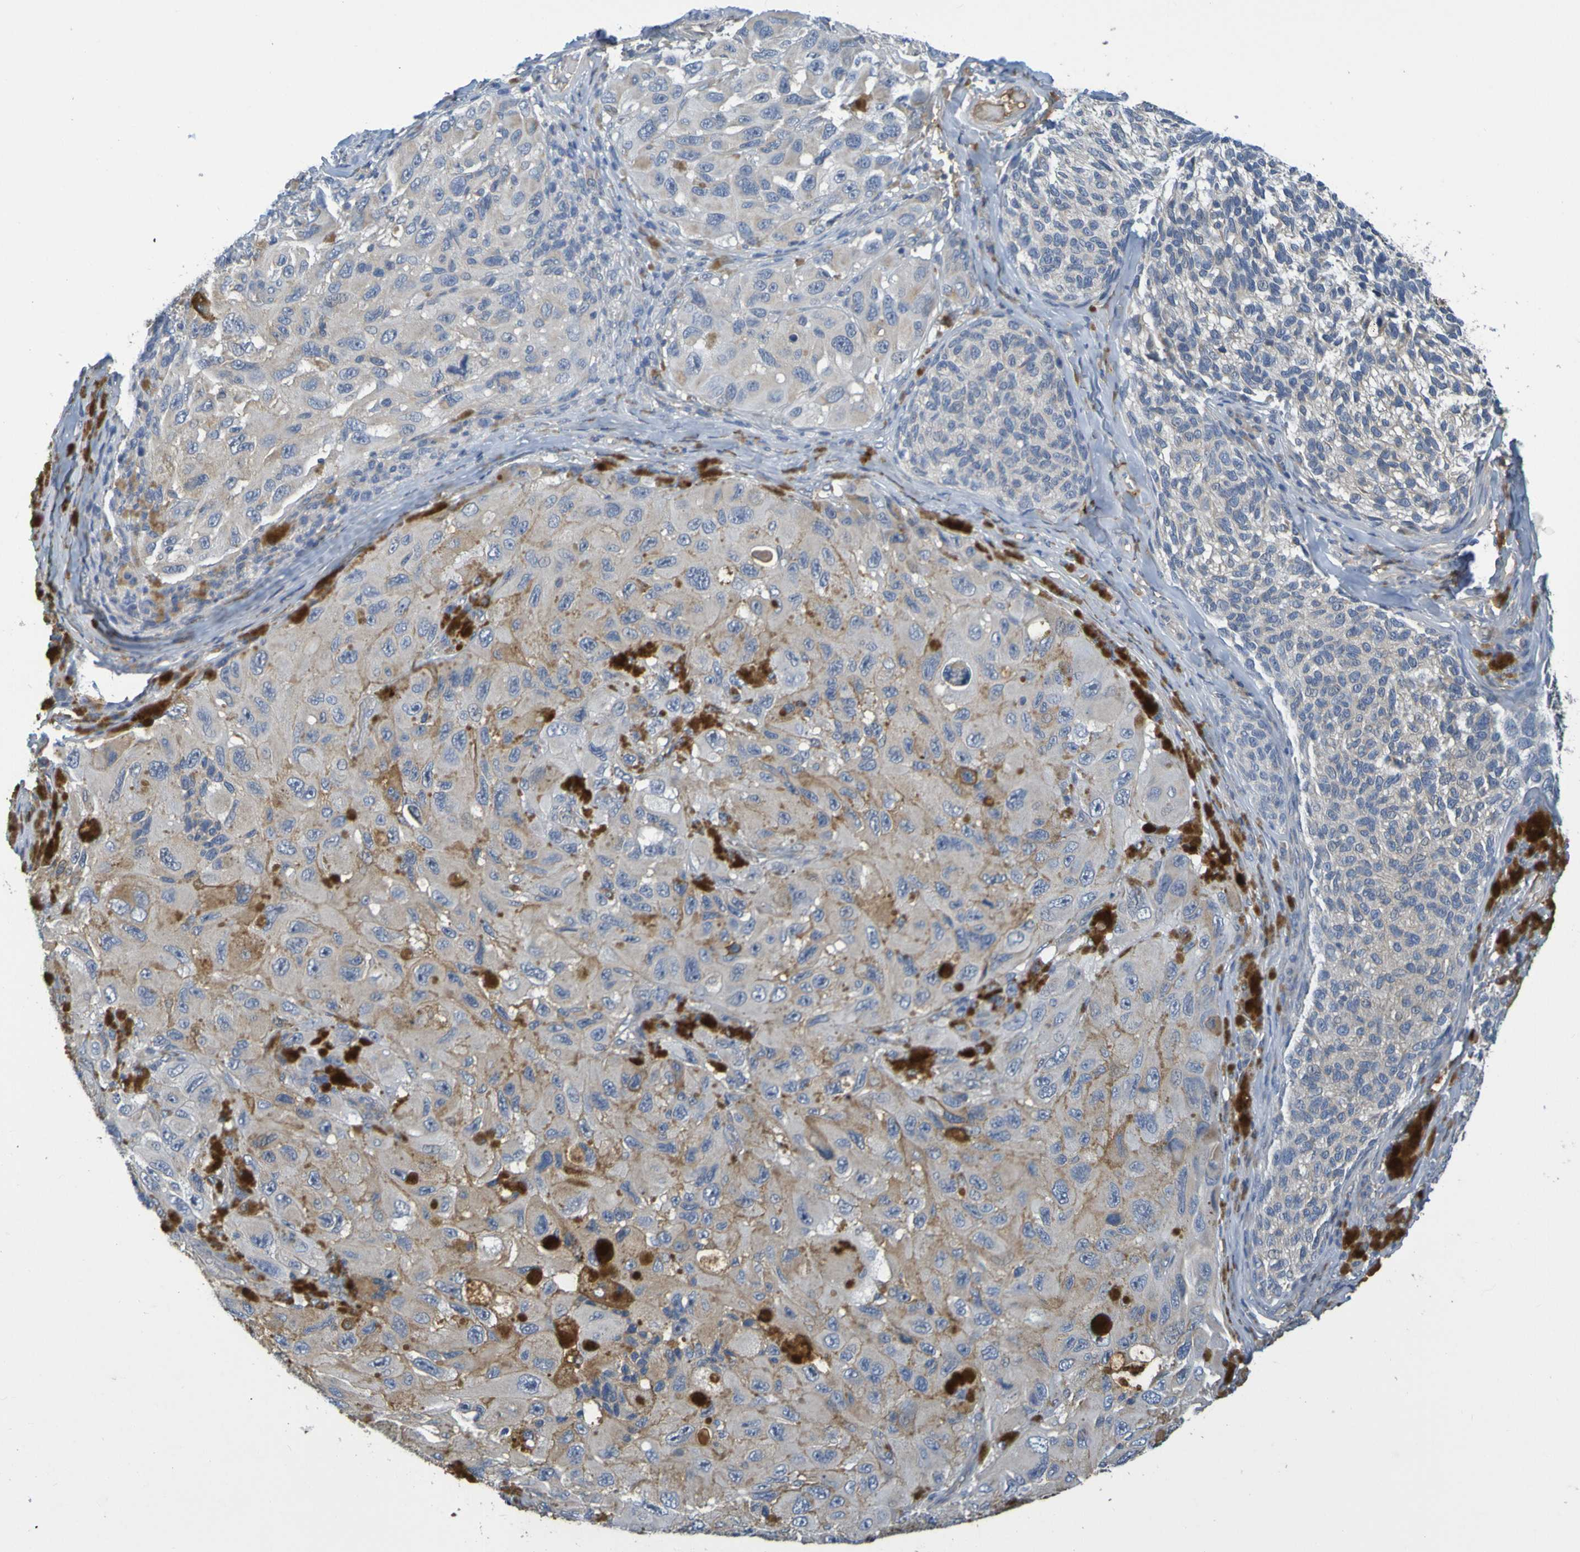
{"staining": {"intensity": "weak", "quantity": "25%-75%", "location": "cytoplasmic/membranous"}, "tissue": "melanoma", "cell_type": "Tumor cells", "image_type": "cancer", "snomed": [{"axis": "morphology", "description": "Malignant melanoma, NOS"}, {"axis": "topography", "description": "Skin"}], "caption": "High-magnification brightfield microscopy of melanoma stained with DAB (brown) and counterstained with hematoxylin (blue). tumor cells exhibit weak cytoplasmic/membranous expression is present in about25%-75% of cells.", "gene": "C1QA", "patient": {"sex": "female", "age": 73}}